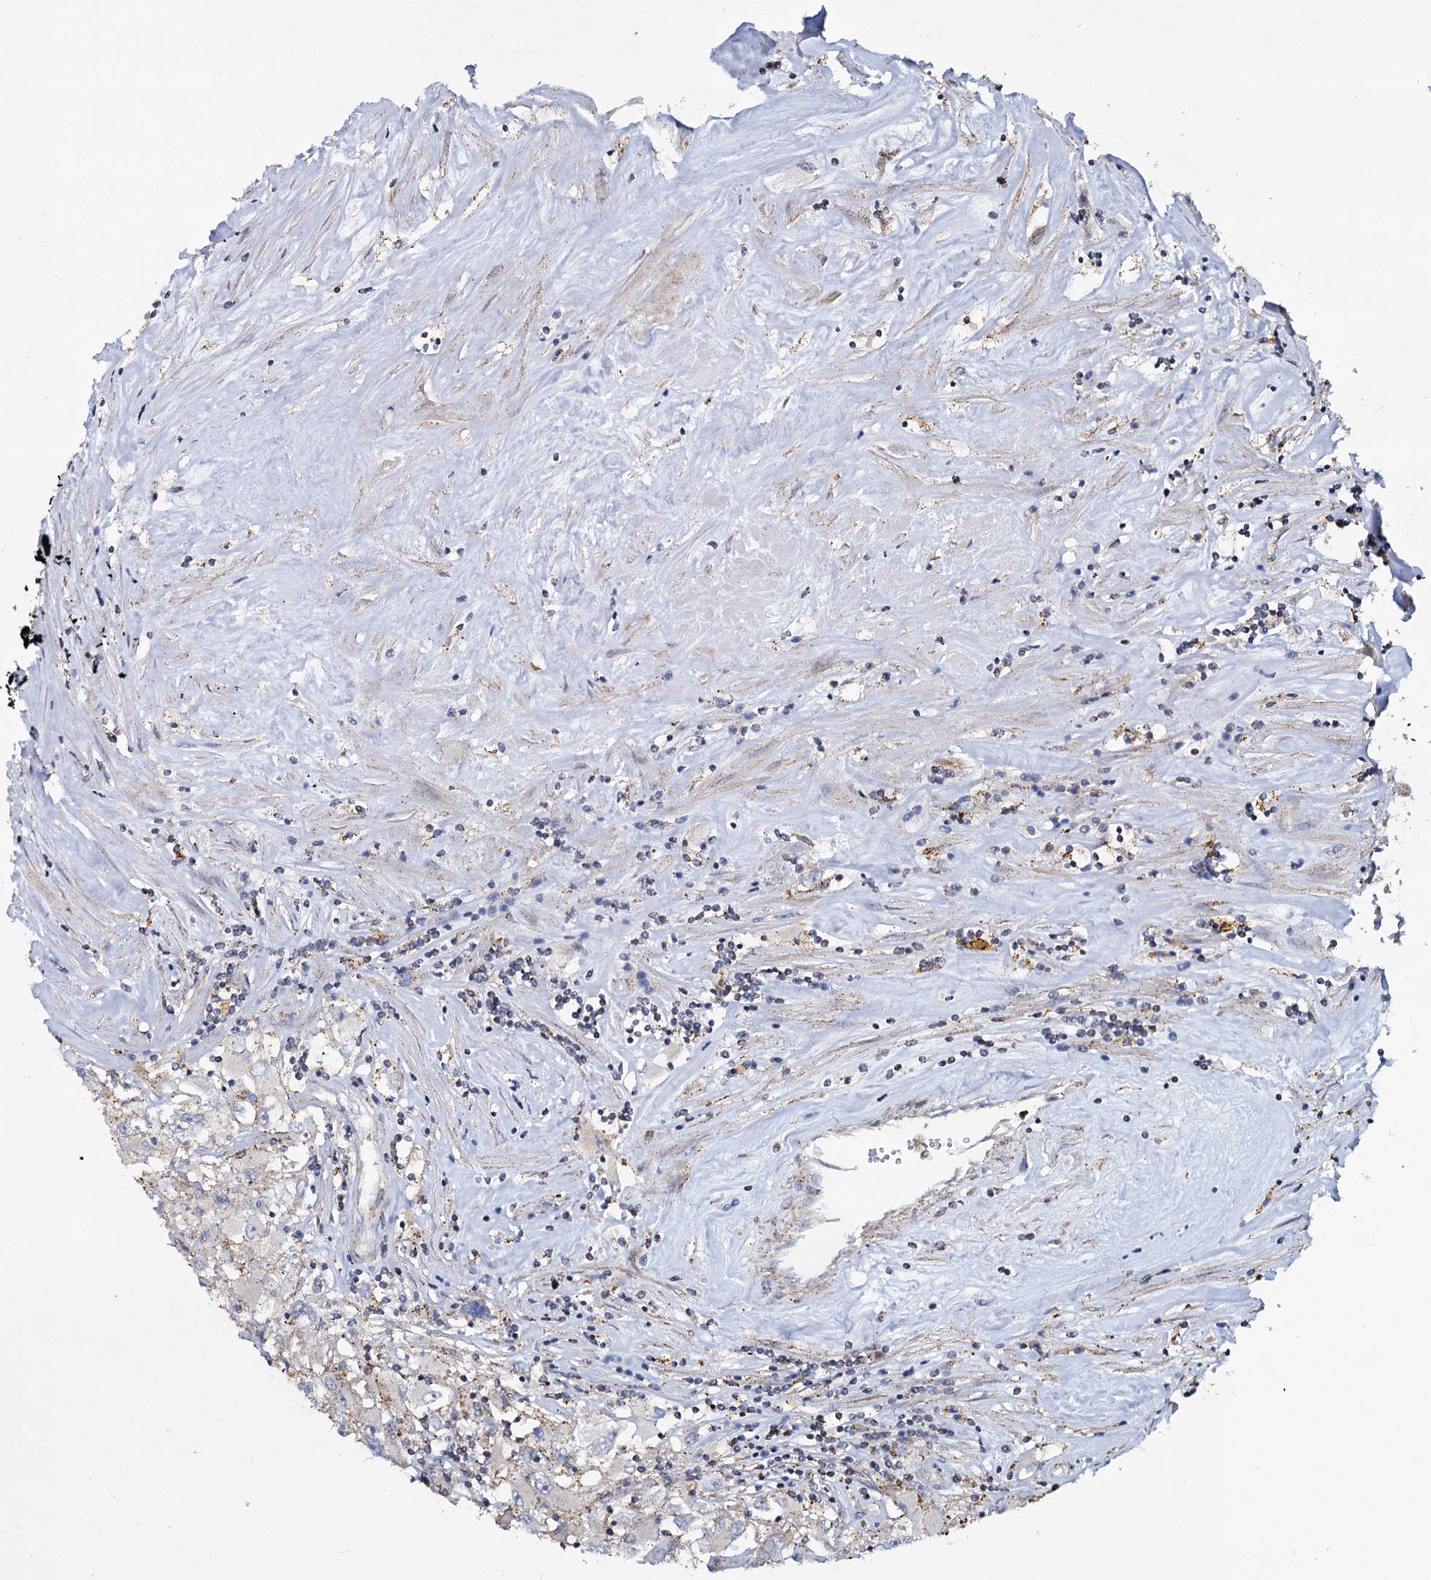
{"staining": {"intensity": "weak", "quantity": "25%-75%", "location": "cytoplasmic/membranous"}, "tissue": "renal cancer", "cell_type": "Tumor cells", "image_type": "cancer", "snomed": [{"axis": "morphology", "description": "Adenocarcinoma, NOS"}, {"axis": "topography", "description": "Kidney"}], "caption": "Immunohistochemistry (IHC) histopathology image of neoplastic tissue: renal cancer stained using IHC reveals low levels of weak protein expression localized specifically in the cytoplasmic/membranous of tumor cells, appearing as a cytoplasmic/membranous brown color.", "gene": "PSEN1", "patient": {"sex": "female", "age": 52}}